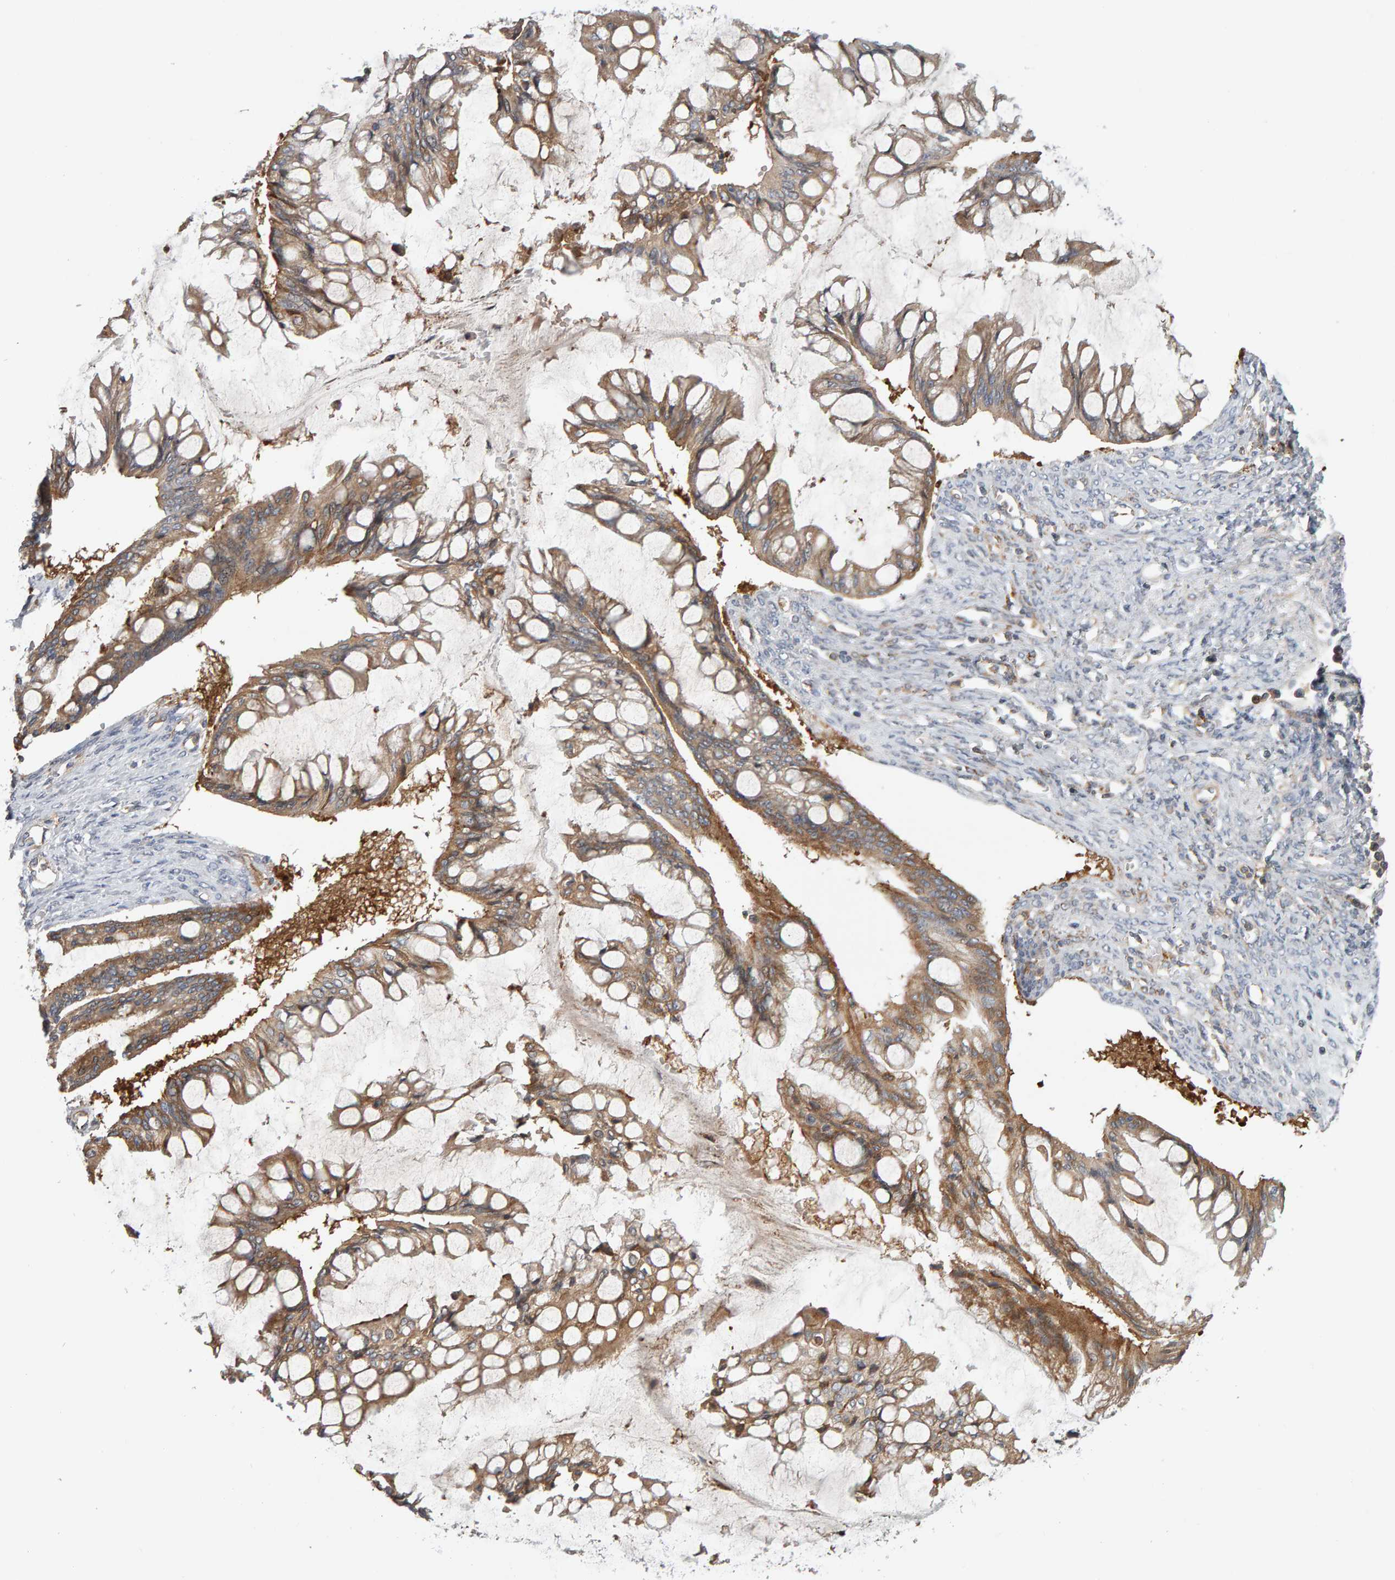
{"staining": {"intensity": "moderate", "quantity": ">75%", "location": "cytoplasmic/membranous"}, "tissue": "ovarian cancer", "cell_type": "Tumor cells", "image_type": "cancer", "snomed": [{"axis": "morphology", "description": "Cystadenocarcinoma, mucinous, NOS"}, {"axis": "topography", "description": "Ovary"}], "caption": "Immunohistochemistry (IHC) of human ovarian mucinous cystadenocarcinoma reveals medium levels of moderate cytoplasmic/membranous positivity in about >75% of tumor cells. (IHC, brightfield microscopy, high magnification).", "gene": "C9orf72", "patient": {"sex": "female", "age": 73}}